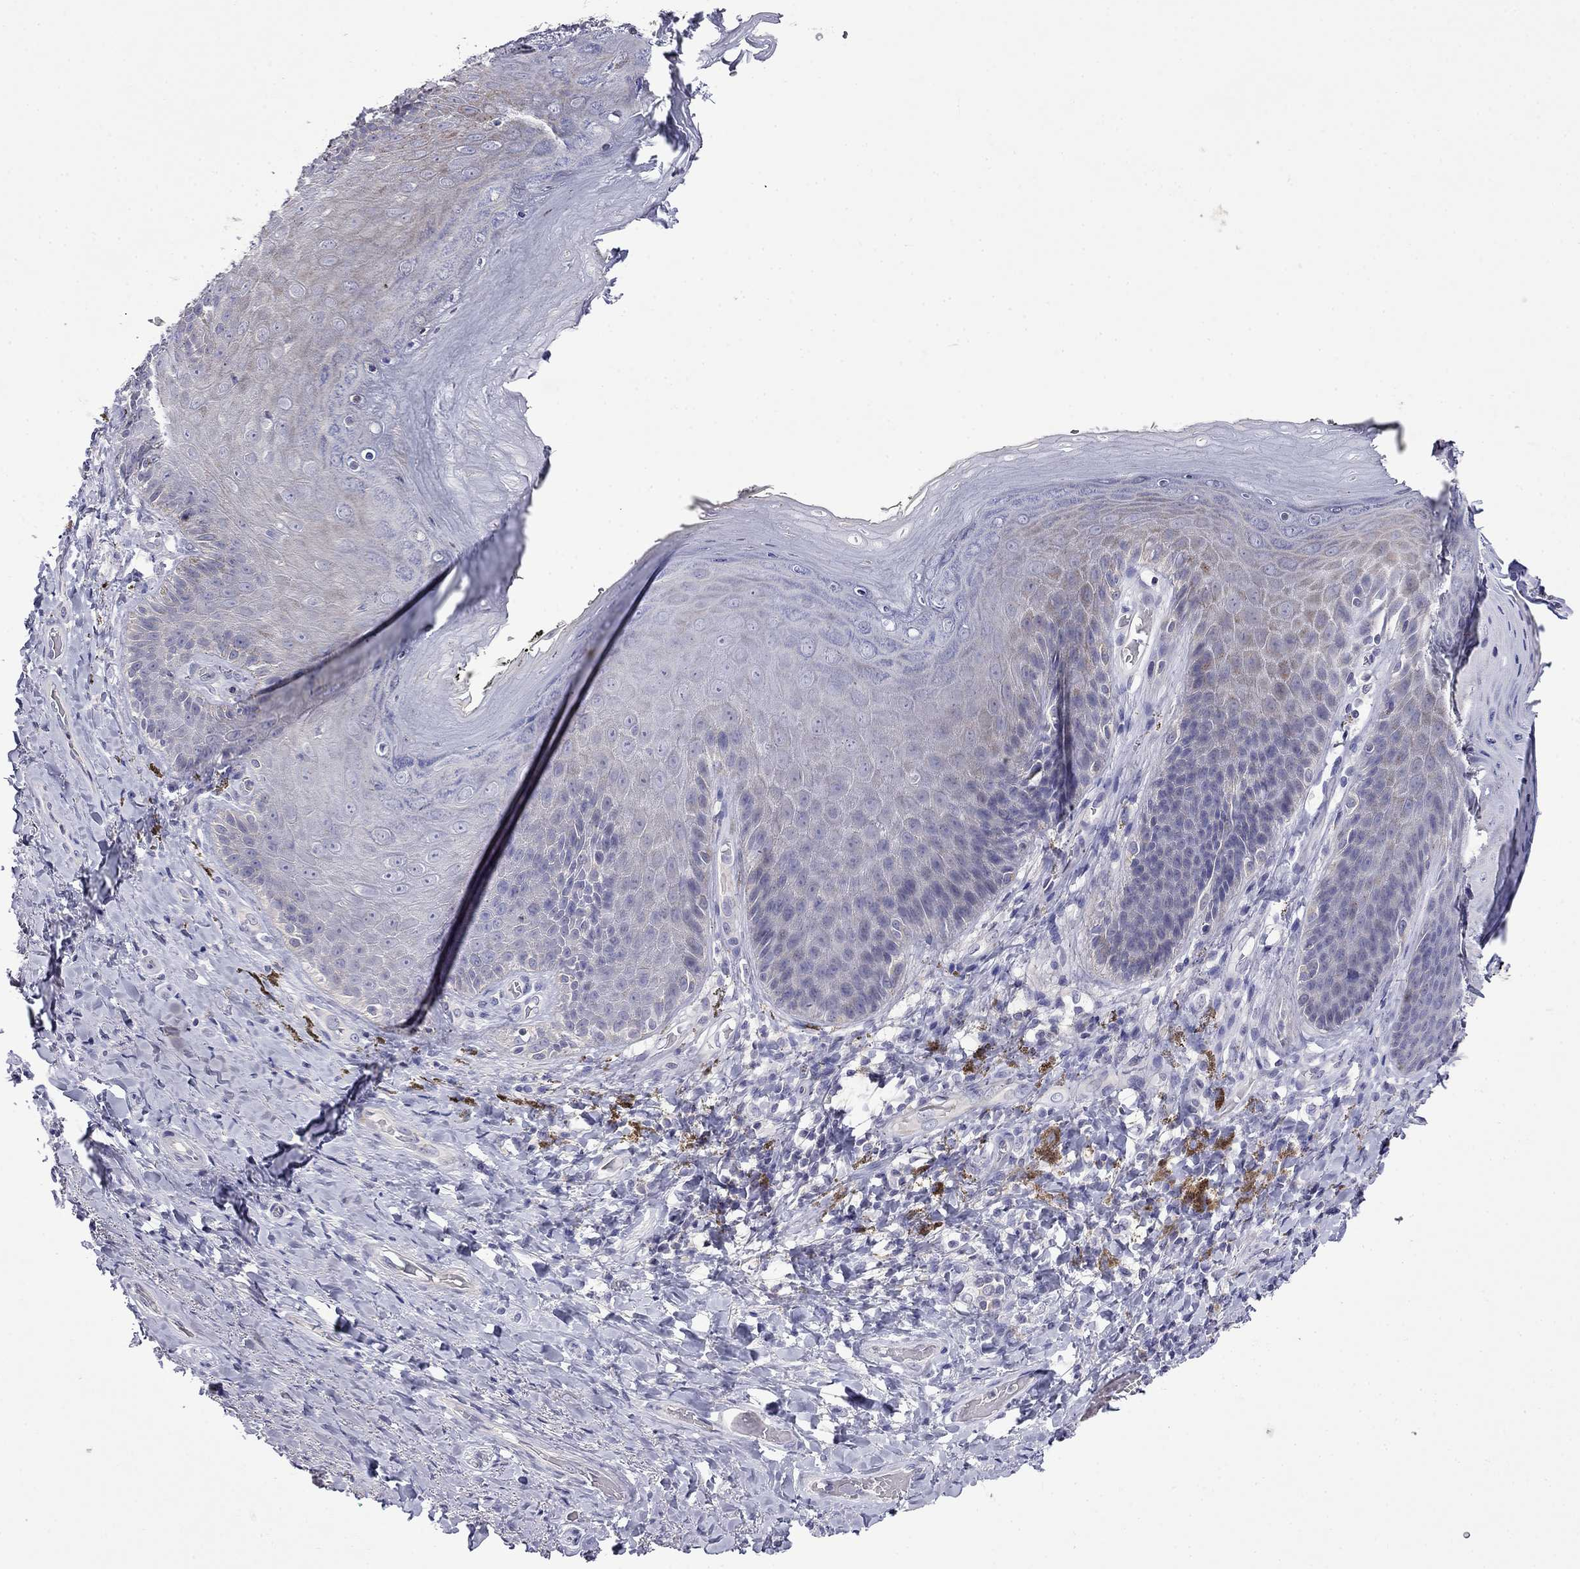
{"staining": {"intensity": "negative", "quantity": "none", "location": "none"}, "tissue": "adipose tissue", "cell_type": "Adipocytes", "image_type": "normal", "snomed": [{"axis": "morphology", "description": "Normal tissue, NOS"}, {"axis": "topography", "description": "Anal"}, {"axis": "topography", "description": "Peripheral nerve tissue"}], "caption": "IHC photomicrograph of benign adipose tissue stained for a protein (brown), which demonstrates no staining in adipocytes.", "gene": "PRR18", "patient": {"sex": "male", "age": 53}}